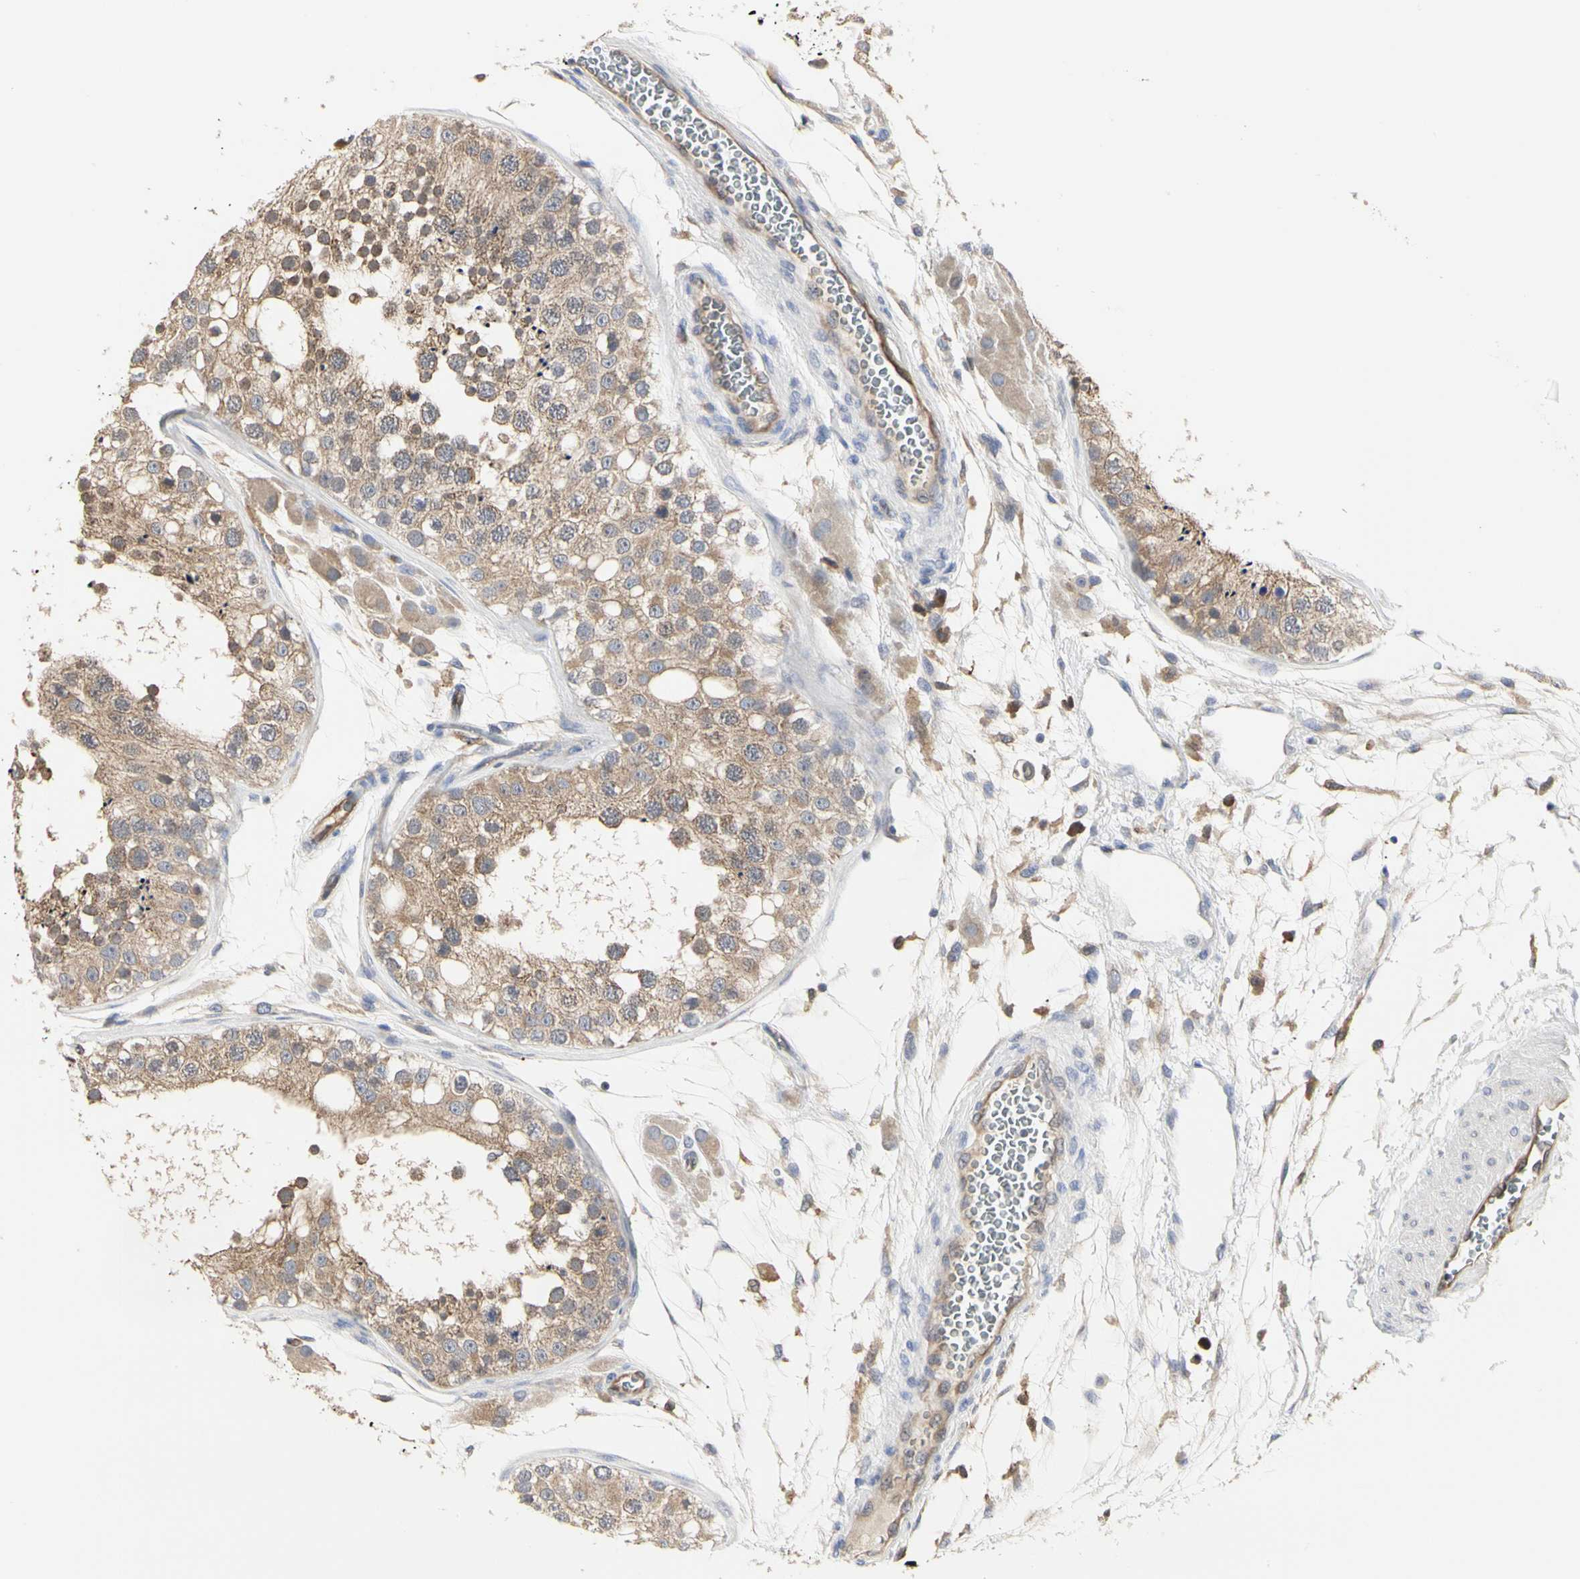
{"staining": {"intensity": "moderate", "quantity": ">75%", "location": "cytoplasmic/membranous"}, "tissue": "testis", "cell_type": "Cells in seminiferous ducts", "image_type": "normal", "snomed": [{"axis": "morphology", "description": "Normal tissue, NOS"}, {"axis": "topography", "description": "Testis"}], "caption": "Immunohistochemistry (IHC) of normal testis demonstrates medium levels of moderate cytoplasmic/membranous staining in about >75% of cells in seminiferous ducts.", "gene": "C3orf52", "patient": {"sex": "male", "age": 26}}